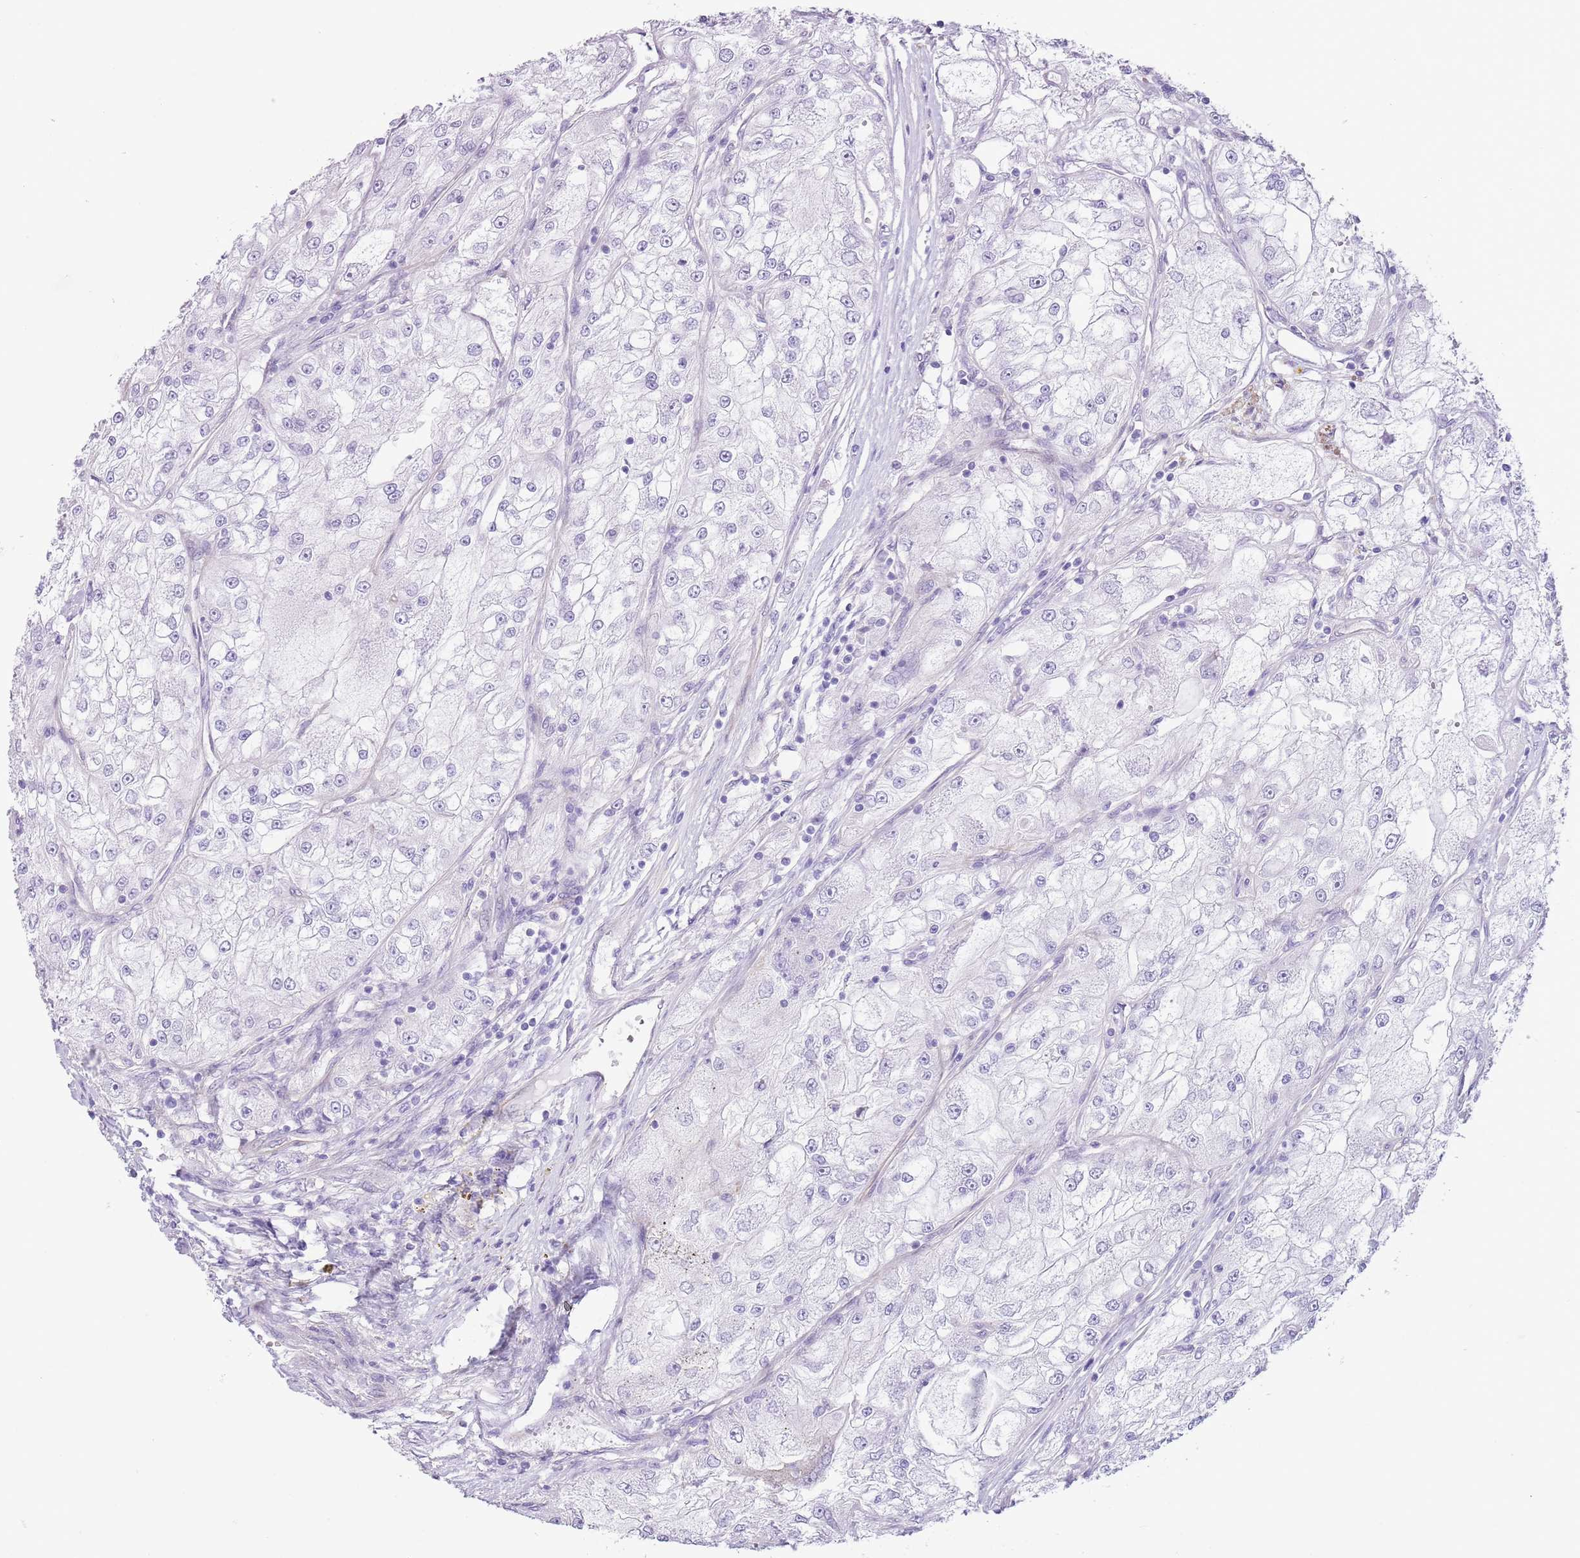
{"staining": {"intensity": "negative", "quantity": "none", "location": "none"}, "tissue": "renal cancer", "cell_type": "Tumor cells", "image_type": "cancer", "snomed": [{"axis": "morphology", "description": "Adenocarcinoma, NOS"}, {"axis": "topography", "description": "Kidney"}], "caption": "This is an immunohistochemistry micrograph of human renal cancer (adenocarcinoma). There is no staining in tumor cells.", "gene": "RBP3", "patient": {"sex": "female", "age": 72}}